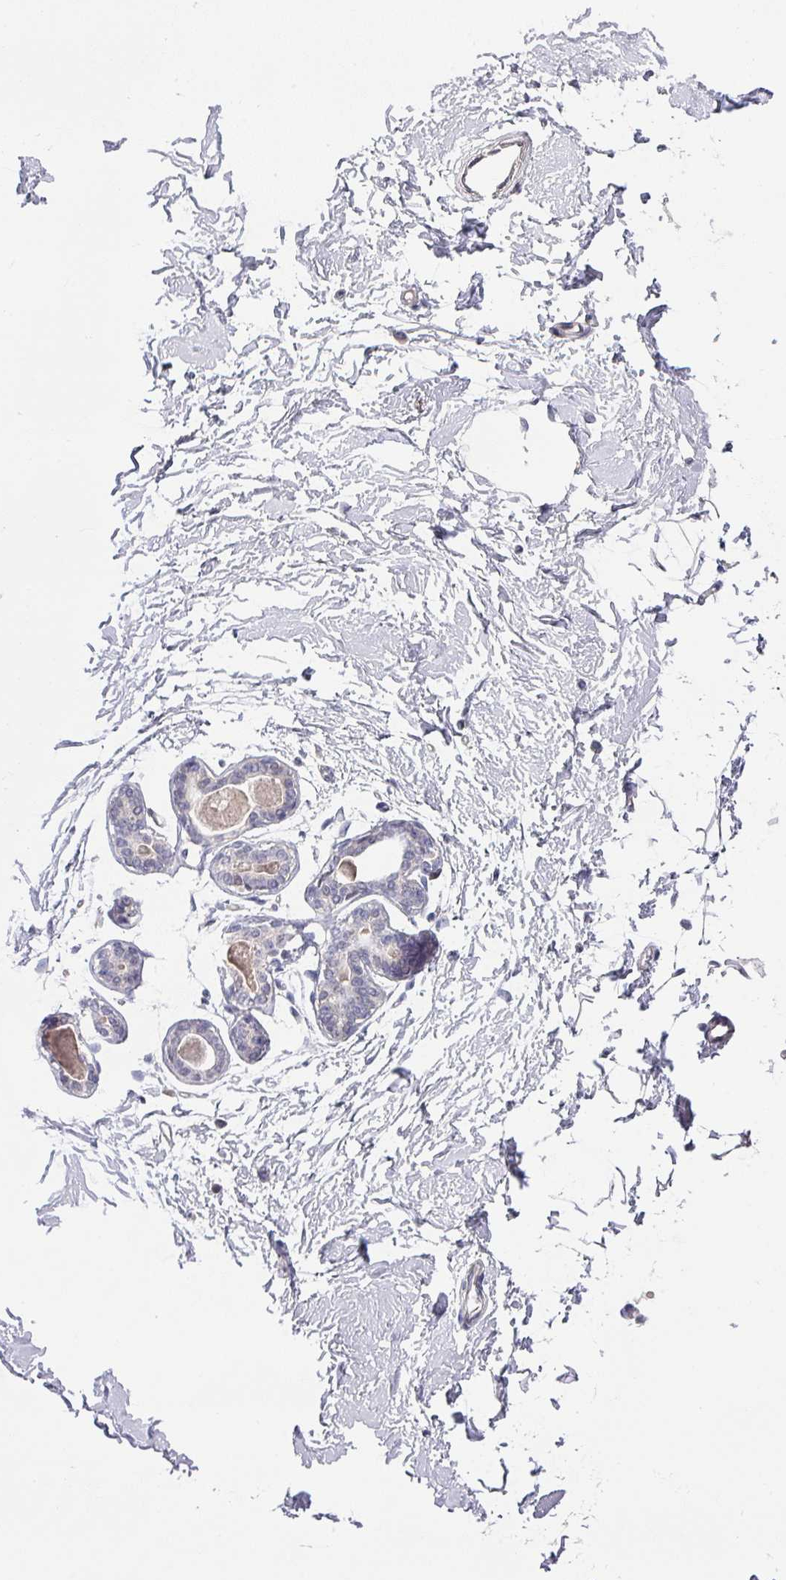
{"staining": {"intensity": "negative", "quantity": "none", "location": "none"}, "tissue": "breast", "cell_type": "Adipocytes", "image_type": "normal", "snomed": [{"axis": "morphology", "description": "Normal tissue, NOS"}, {"axis": "topography", "description": "Breast"}], "caption": "Immunohistochemistry (IHC) micrograph of normal breast stained for a protein (brown), which demonstrates no staining in adipocytes.", "gene": "TMED5", "patient": {"sex": "female", "age": 23}}